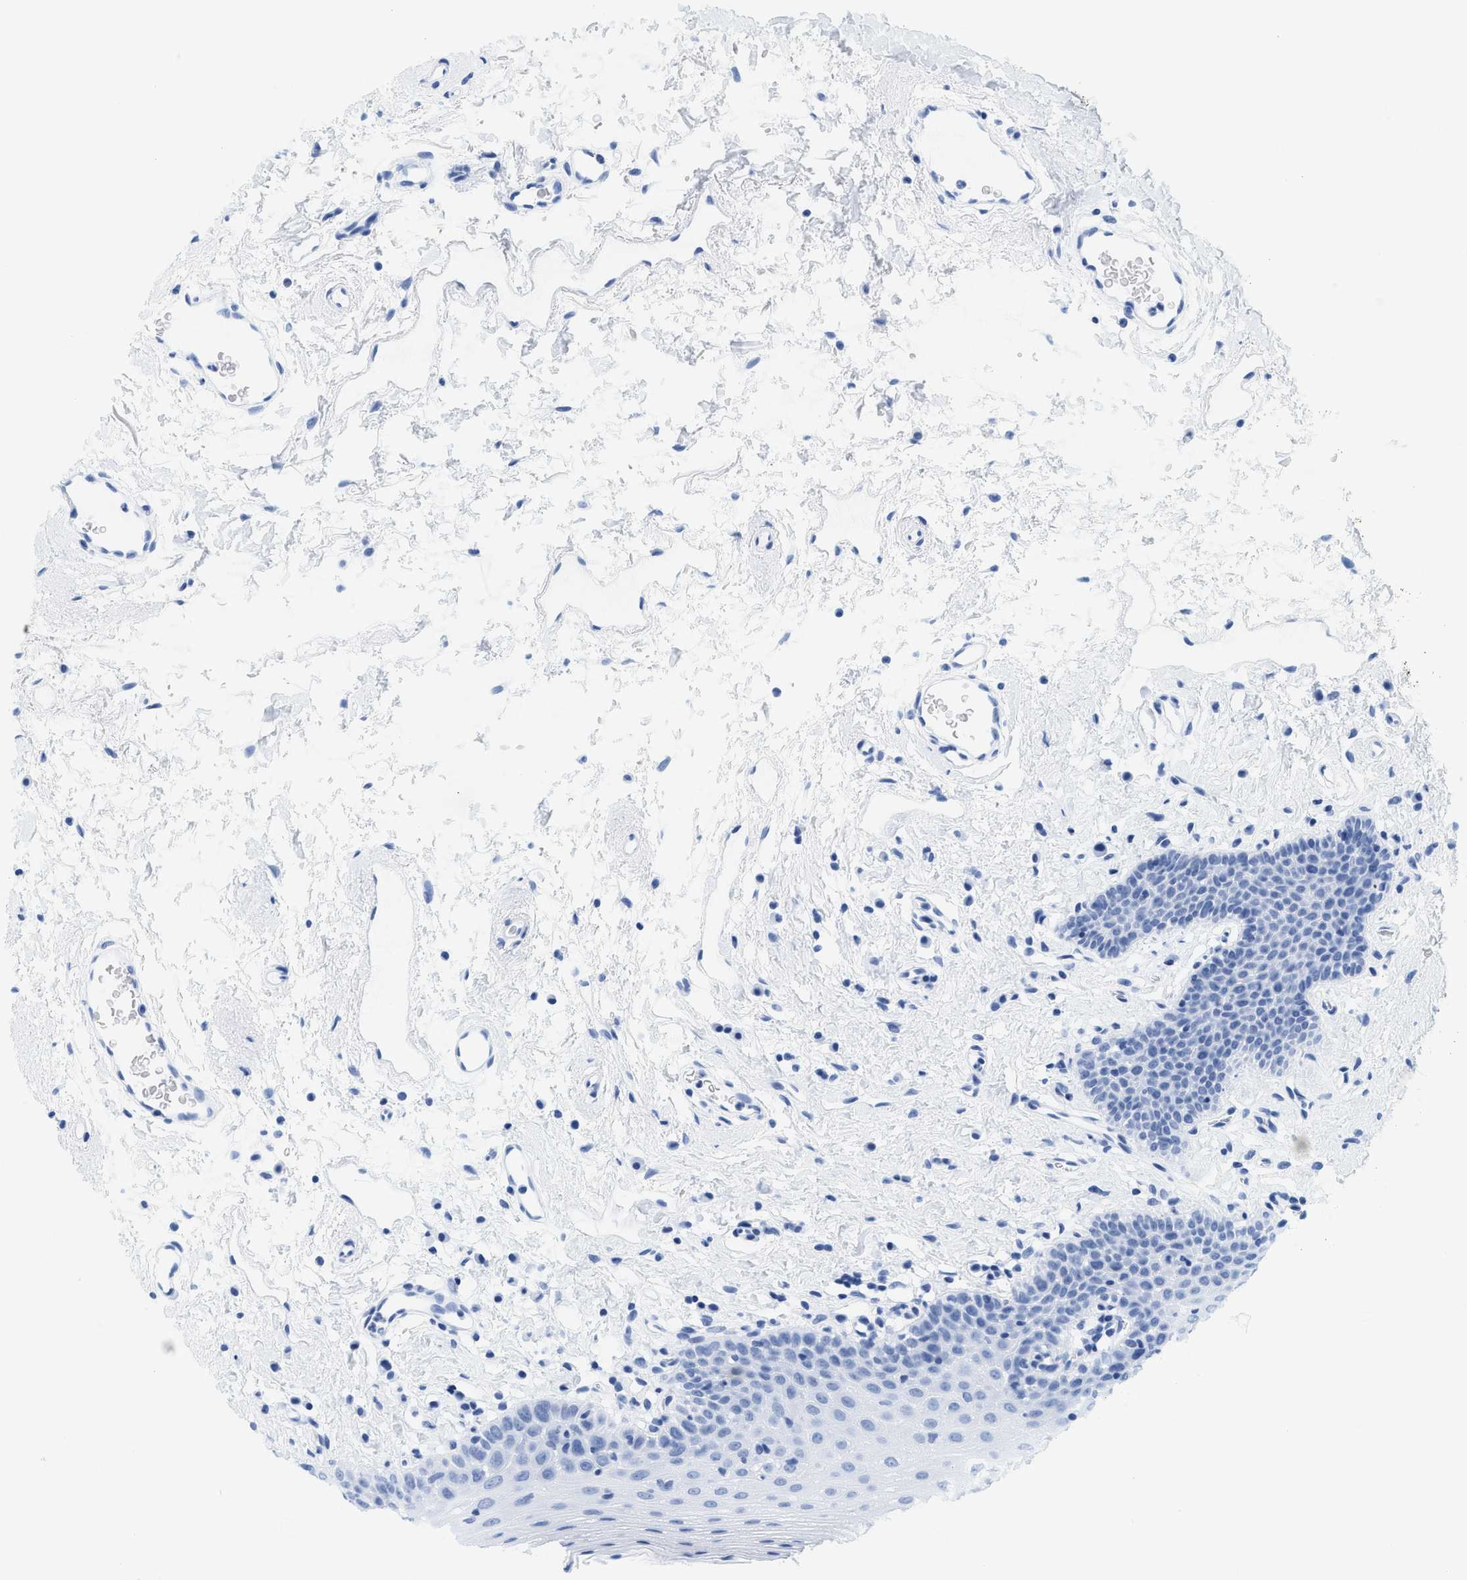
{"staining": {"intensity": "negative", "quantity": "none", "location": "none"}, "tissue": "oral mucosa", "cell_type": "Squamous epithelial cells", "image_type": "normal", "snomed": [{"axis": "morphology", "description": "Normal tissue, NOS"}, {"axis": "topography", "description": "Oral tissue"}], "caption": "This is an IHC image of benign human oral mucosa. There is no positivity in squamous epithelial cells.", "gene": "GPRASP2", "patient": {"sex": "male", "age": 66}}